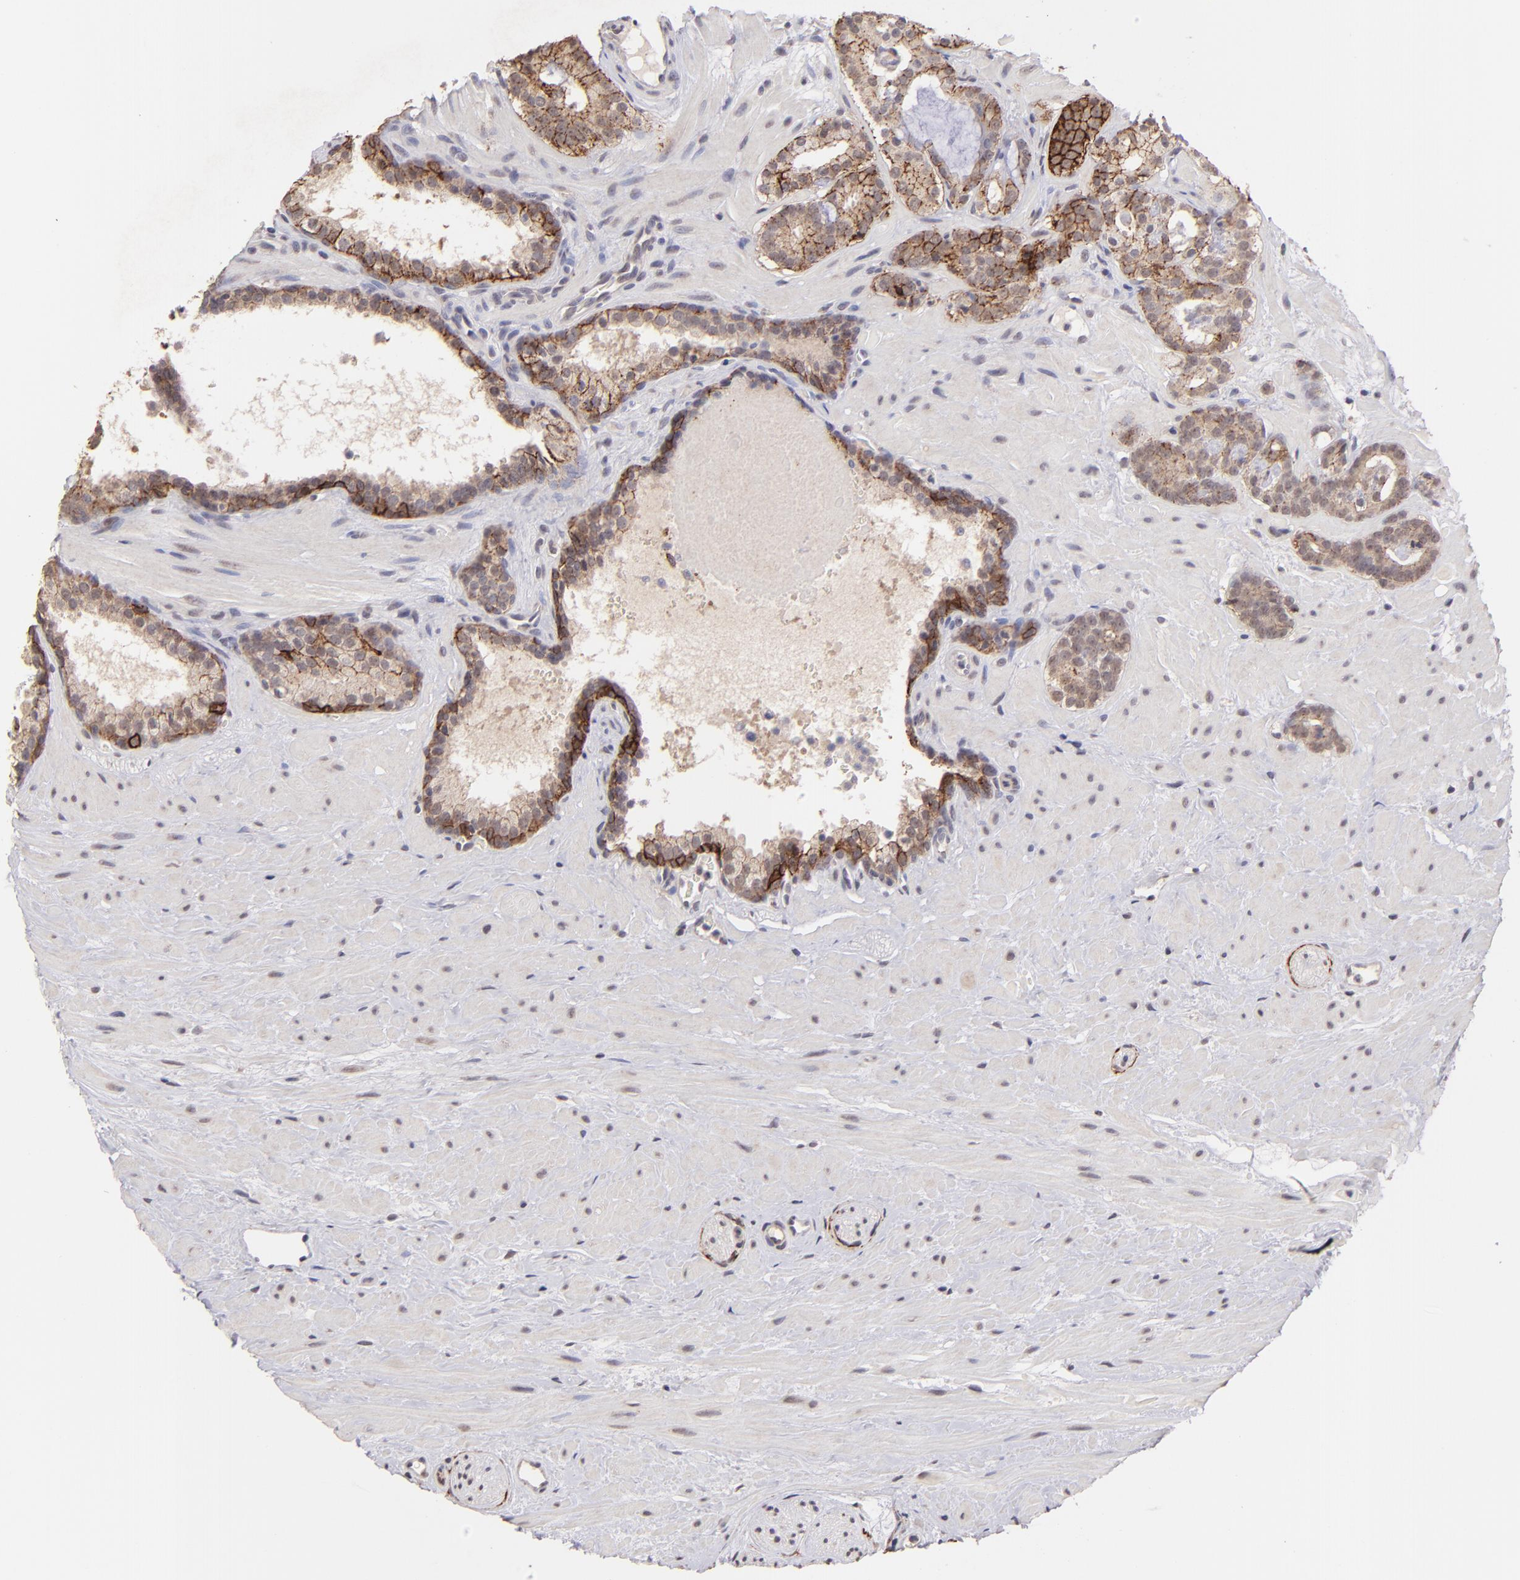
{"staining": {"intensity": "moderate", "quantity": ">75%", "location": "cytoplasmic/membranous"}, "tissue": "prostate cancer", "cell_type": "Tumor cells", "image_type": "cancer", "snomed": [{"axis": "morphology", "description": "Adenocarcinoma, Low grade"}, {"axis": "topography", "description": "Prostate"}], "caption": "A photomicrograph showing moderate cytoplasmic/membranous positivity in about >75% of tumor cells in prostate cancer (low-grade adenocarcinoma), as visualized by brown immunohistochemical staining.", "gene": "CLDN1", "patient": {"sex": "male", "age": 57}}